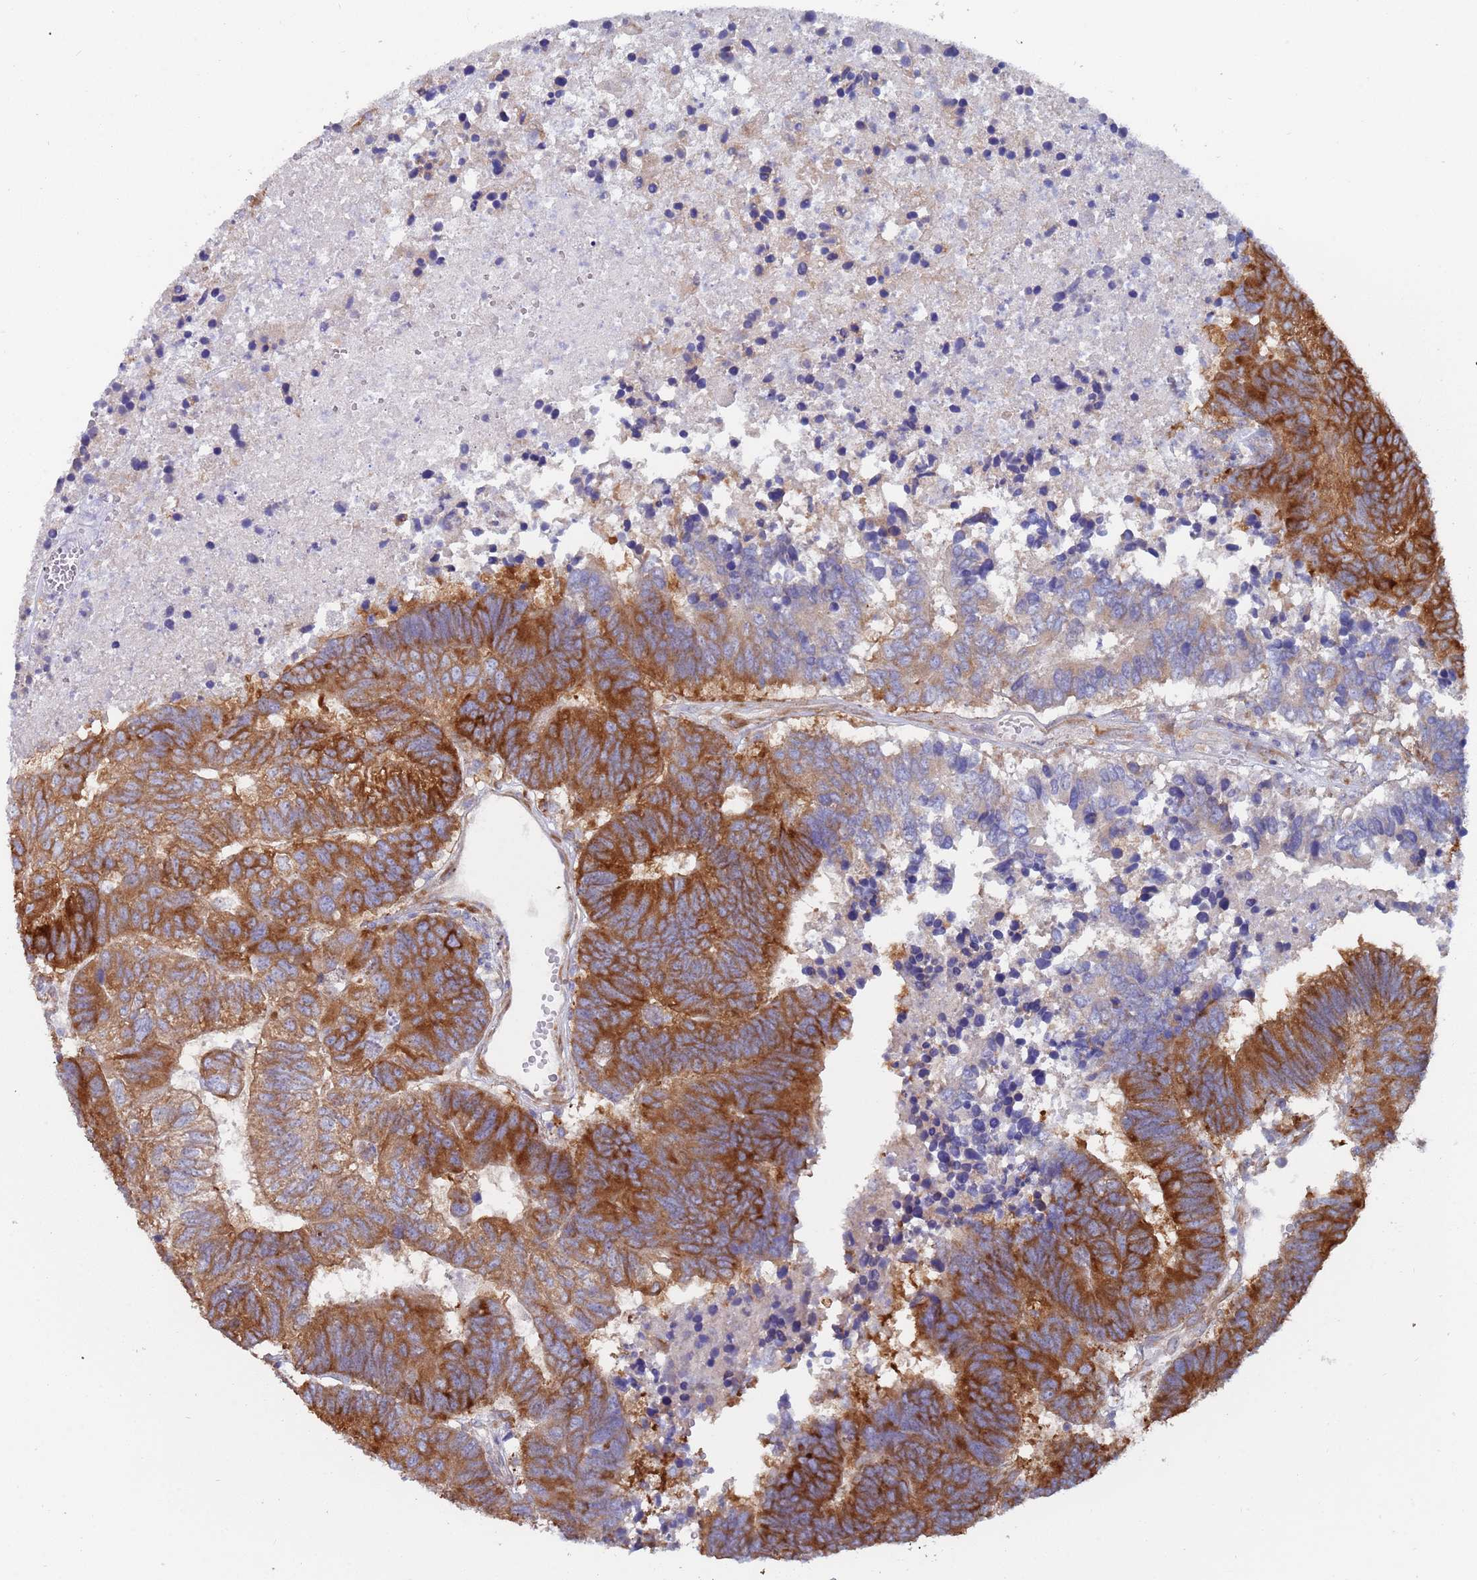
{"staining": {"intensity": "strong", "quantity": ">75%", "location": "cytoplasmic/membranous"}, "tissue": "colorectal cancer", "cell_type": "Tumor cells", "image_type": "cancer", "snomed": [{"axis": "morphology", "description": "Adenocarcinoma, NOS"}, {"axis": "topography", "description": "Colon"}], "caption": "The photomicrograph demonstrates immunohistochemical staining of colorectal cancer (adenocarcinoma). There is strong cytoplasmic/membranous expression is appreciated in approximately >75% of tumor cells.", "gene": "ZNF844", "patient": {"sex": "female", "age": 48}}